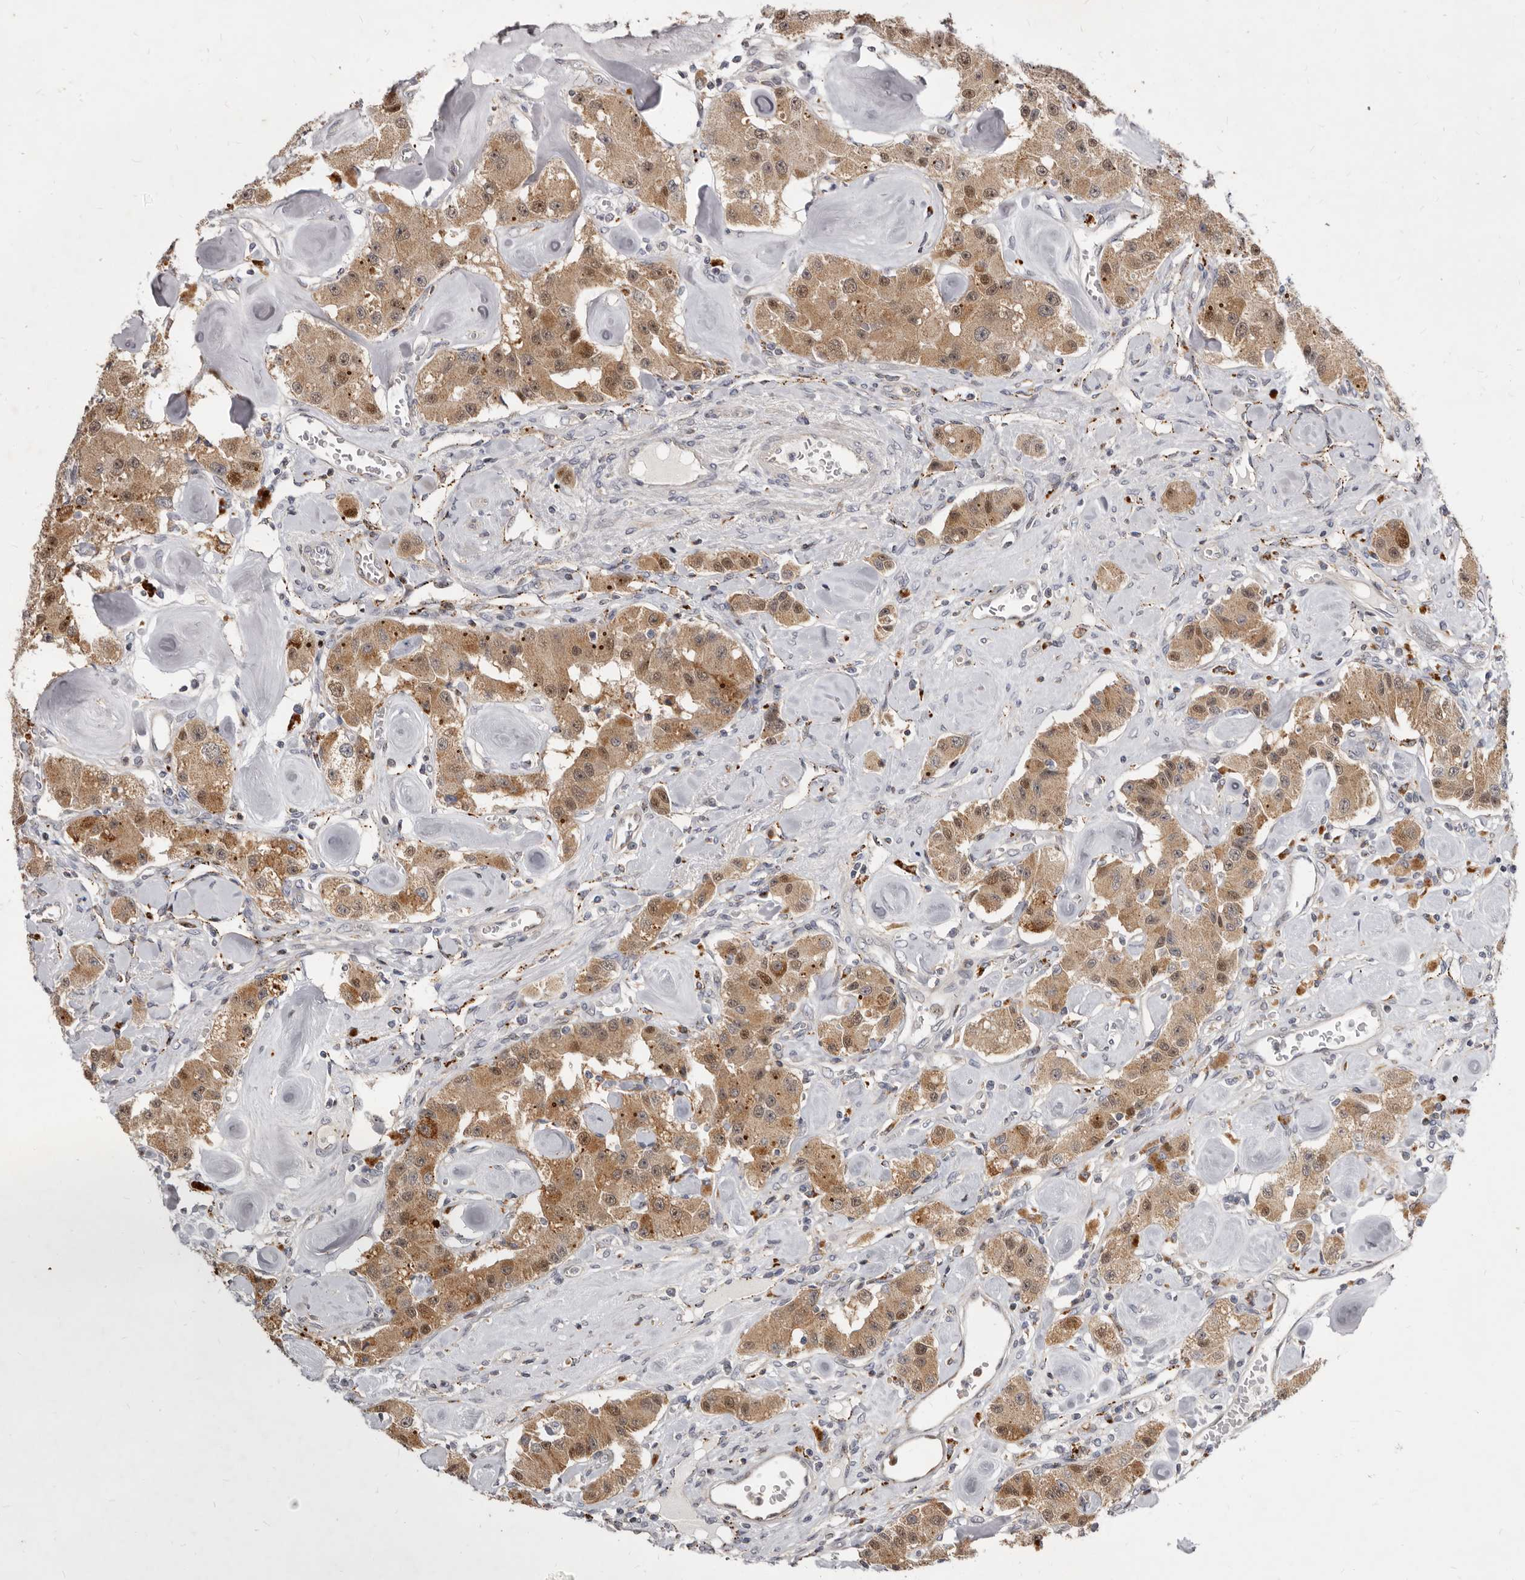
{"staining": {"intensity": "moderate", "quantity": ">75%", "location": "cytoplasmic/membranous,nuclear"}, "tissue": "carcinoid", "cell_type": "Tumor cells", "image_type": "cancer", "snomed": [{"axis": "morphology", "description": "Carcinoid, malignant, NOS"}, {"axis": "topography", "description": "Pancreas"}], "caption": "Brown immunohistochemical staining in human carcinoid (malignant) displays moderate cytoplasmic/membranous and nuclear positivity in approximately >75% of tumor cells.", "gene": "SMC4", "patient": {"sex": "male", "age": 41}}